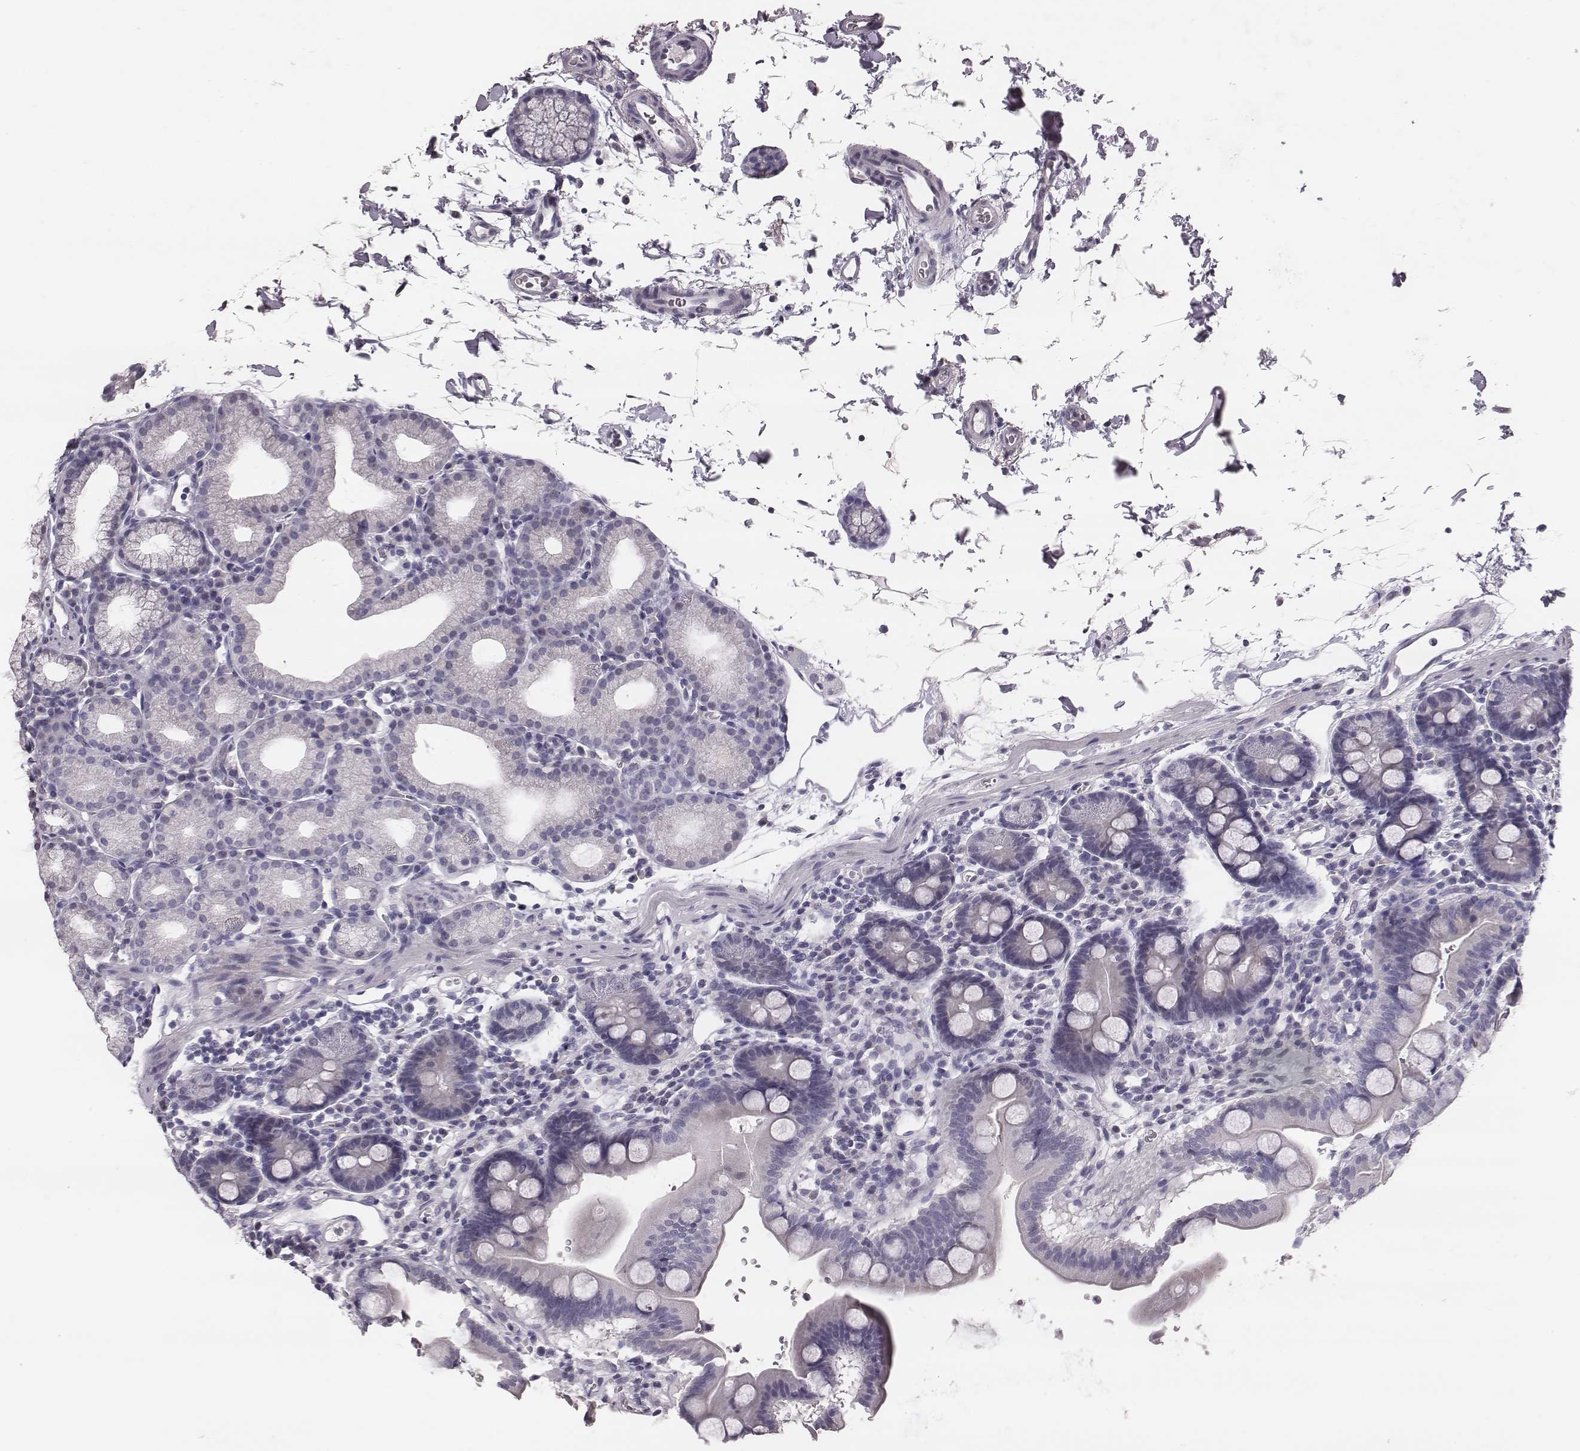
{"staining": {"intensity": "negative", "quantity": "none", "location": "none"}, "tissue": "duodenum", "cell_type": "Glandular cells", "image_type": "normal", "snomed": [{"axis": "morphology", "description": "Normal tissue, NOS"}, {"axis": "topography", "description": "Duodenum"}], "caption": "Duodenum stained for a protein using immunohistochemistry (IHC) exhibits no positivity glandular cells.", "gene": "CSHL1", "patient": {"sex": "male", "age": 59}}